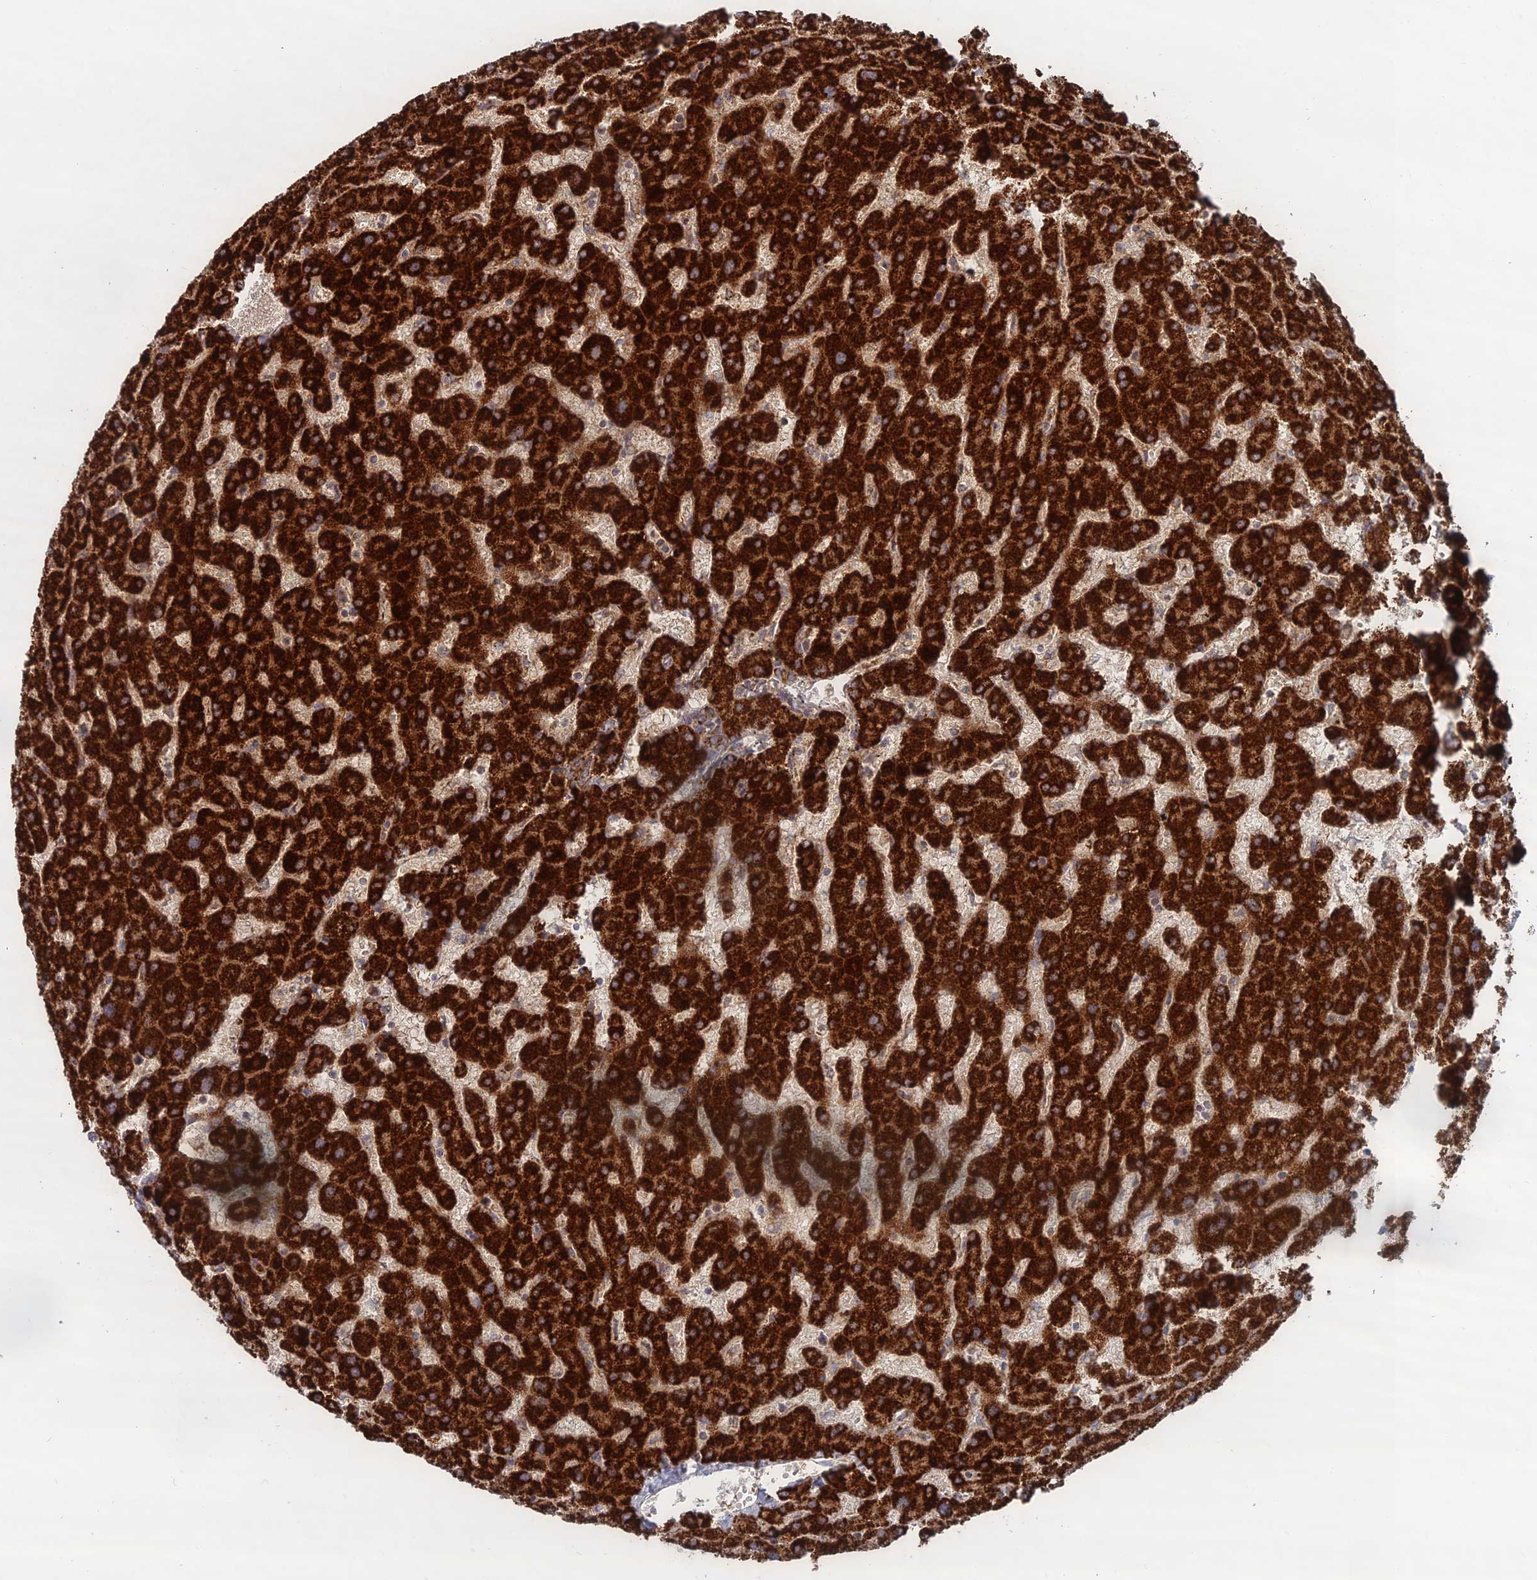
{"staining": {"intensity": "strong", "quantity": ">75%", "location": "cytoplasmic/membranous"}, "tissue": "liver", "cell_type": "Cholangiocytes", "image_type": "normal", "snomed": [{"axis": "morphology", "description": "Normal tissue, NOS"}, {"axis": "topography", "description": "Liver"}], "caption": "Strong cytoplasmic/membranous staining for a protein is seen in about >75% of cholangiocytes of benign liver using immunohistochemistry.", "gene": "MPC1", "patient": {"sex": "female", "age": 63}}